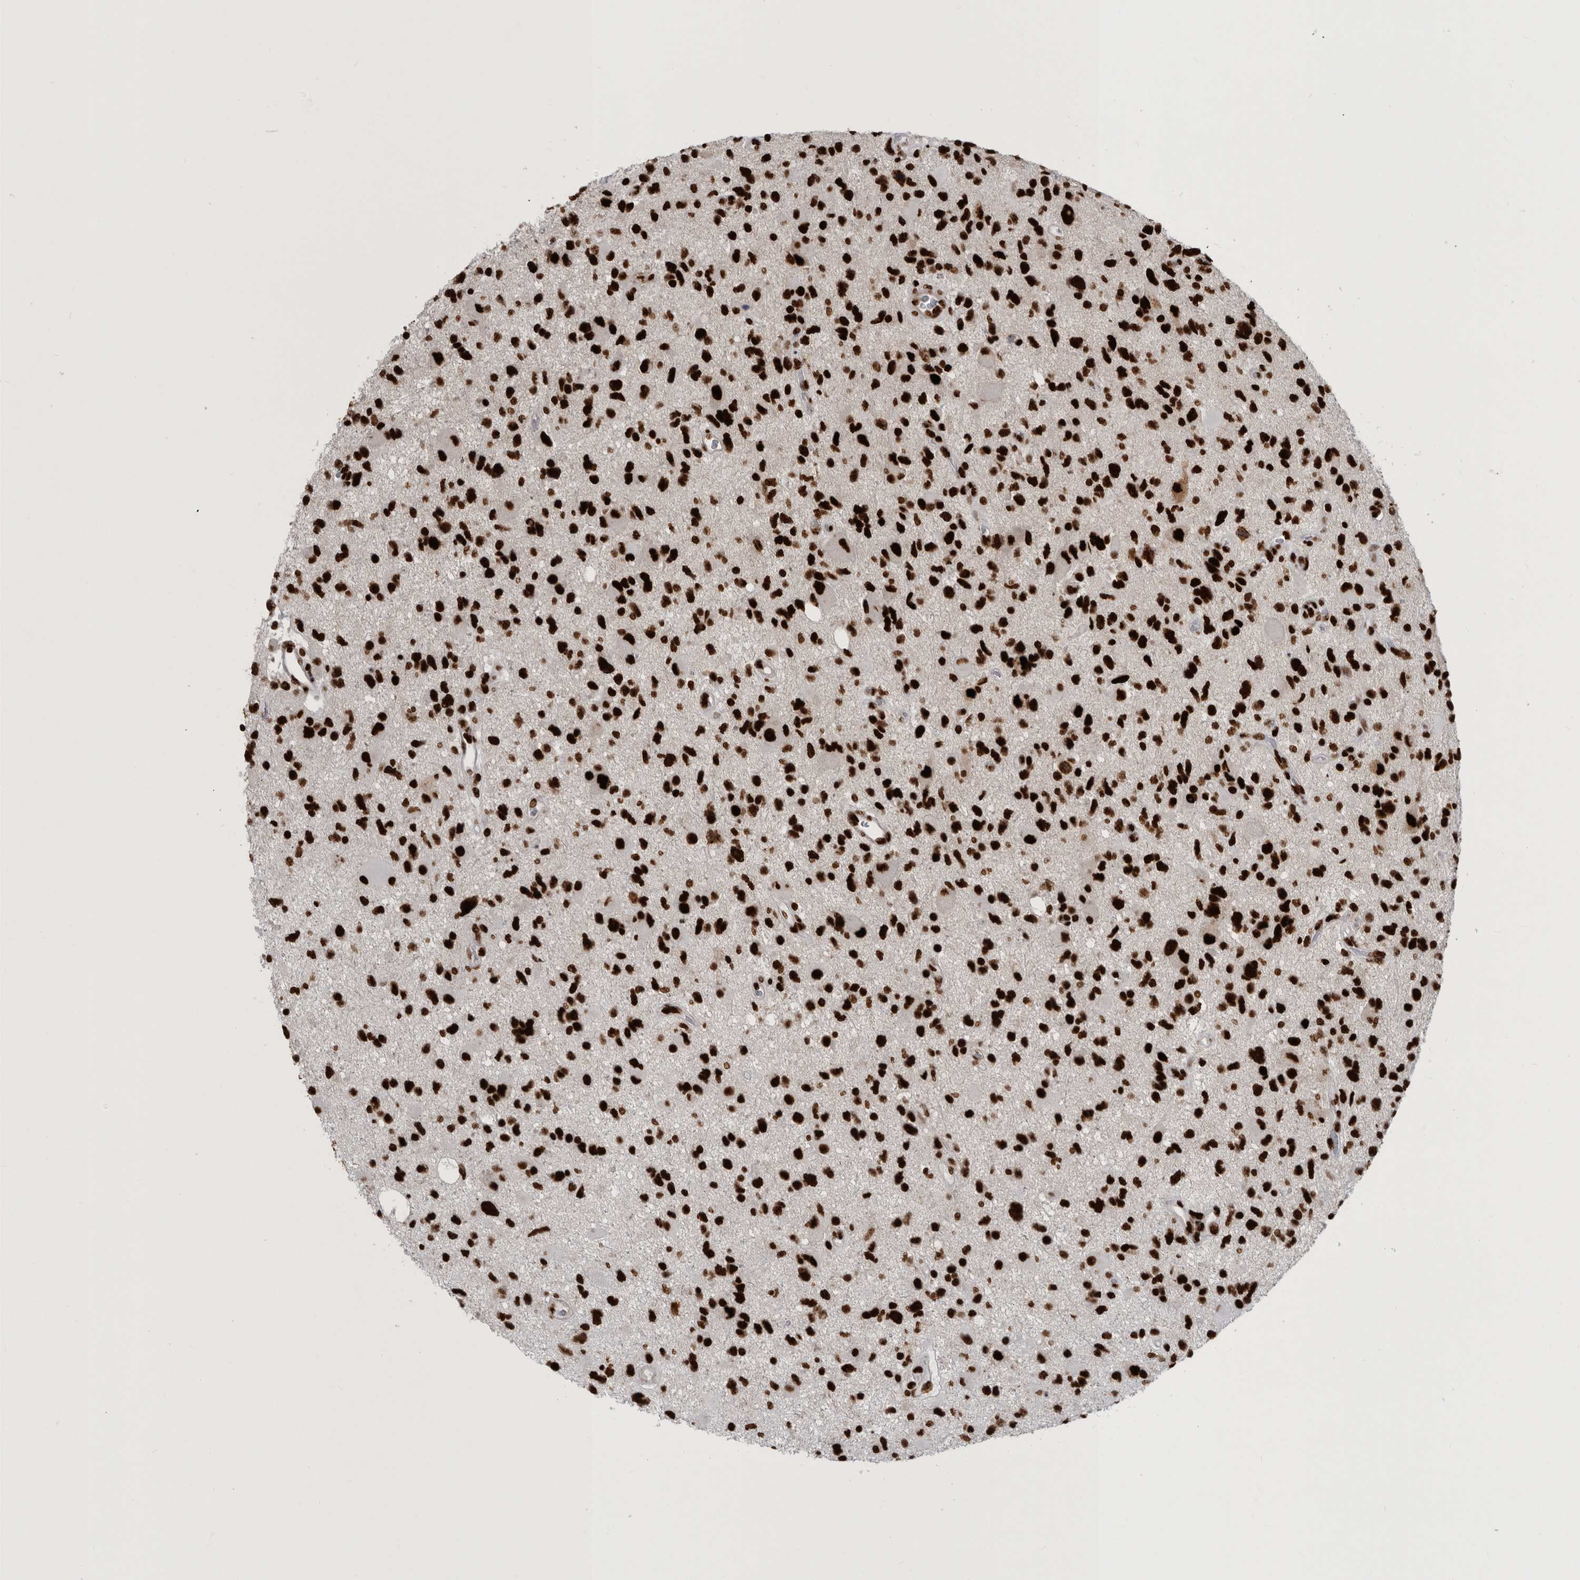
{"staining": {"intensity": "strong", "quantity": ">75%", "location": "nuclear"}, "tissue": "glioma", "cell_type": "Tumor cells", "image_type": "cancer", "snomed": [{"axis": "morphology", "description": "Glioma, malignant, High grade"}, {"axis": "topography", "description": "Brain"}], "caption": "Protein expression analysis of glioma exhibits strong nuclear positivity in approximately >75% of tumor cells.", "gene": "BCLAF1", "patient": {"sex": "male", "age": 33}}